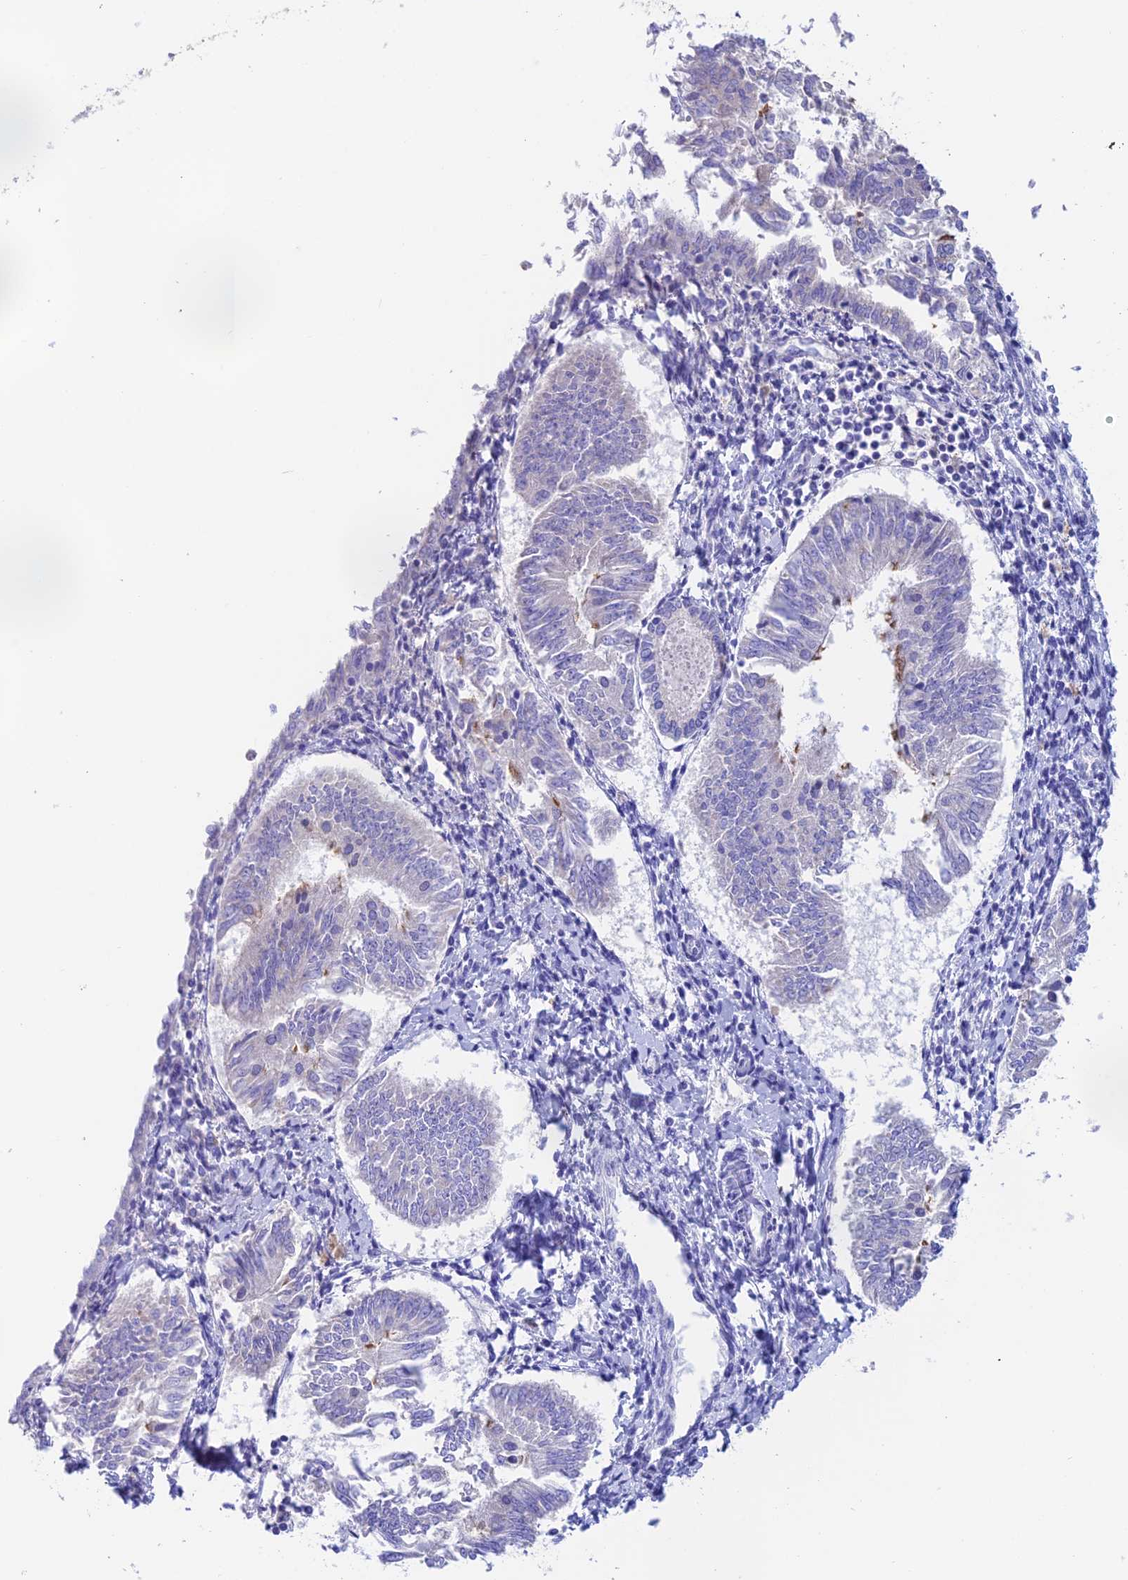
{"staining": {"intensity": "negative", "quantity": "none", "location": "none"}, "tissue": "endometrial cancer", "cell_type": "Tumor cells", "image_type": "cancer", "snomed": [{"axis": "morphology", "description": "Adenocarcinoma, NOS"}, {"axis": "topography", "description": "Endometrium"}], "caption": "IHC histopathology image of neoplastic tissue: endometrial cancer stained with DAB (3,3'-diaminobenzidine) shows no significant protein positivity in tumor cells.", "gene": "EMC3", "patient": {"sex": "female", "age": 58}}